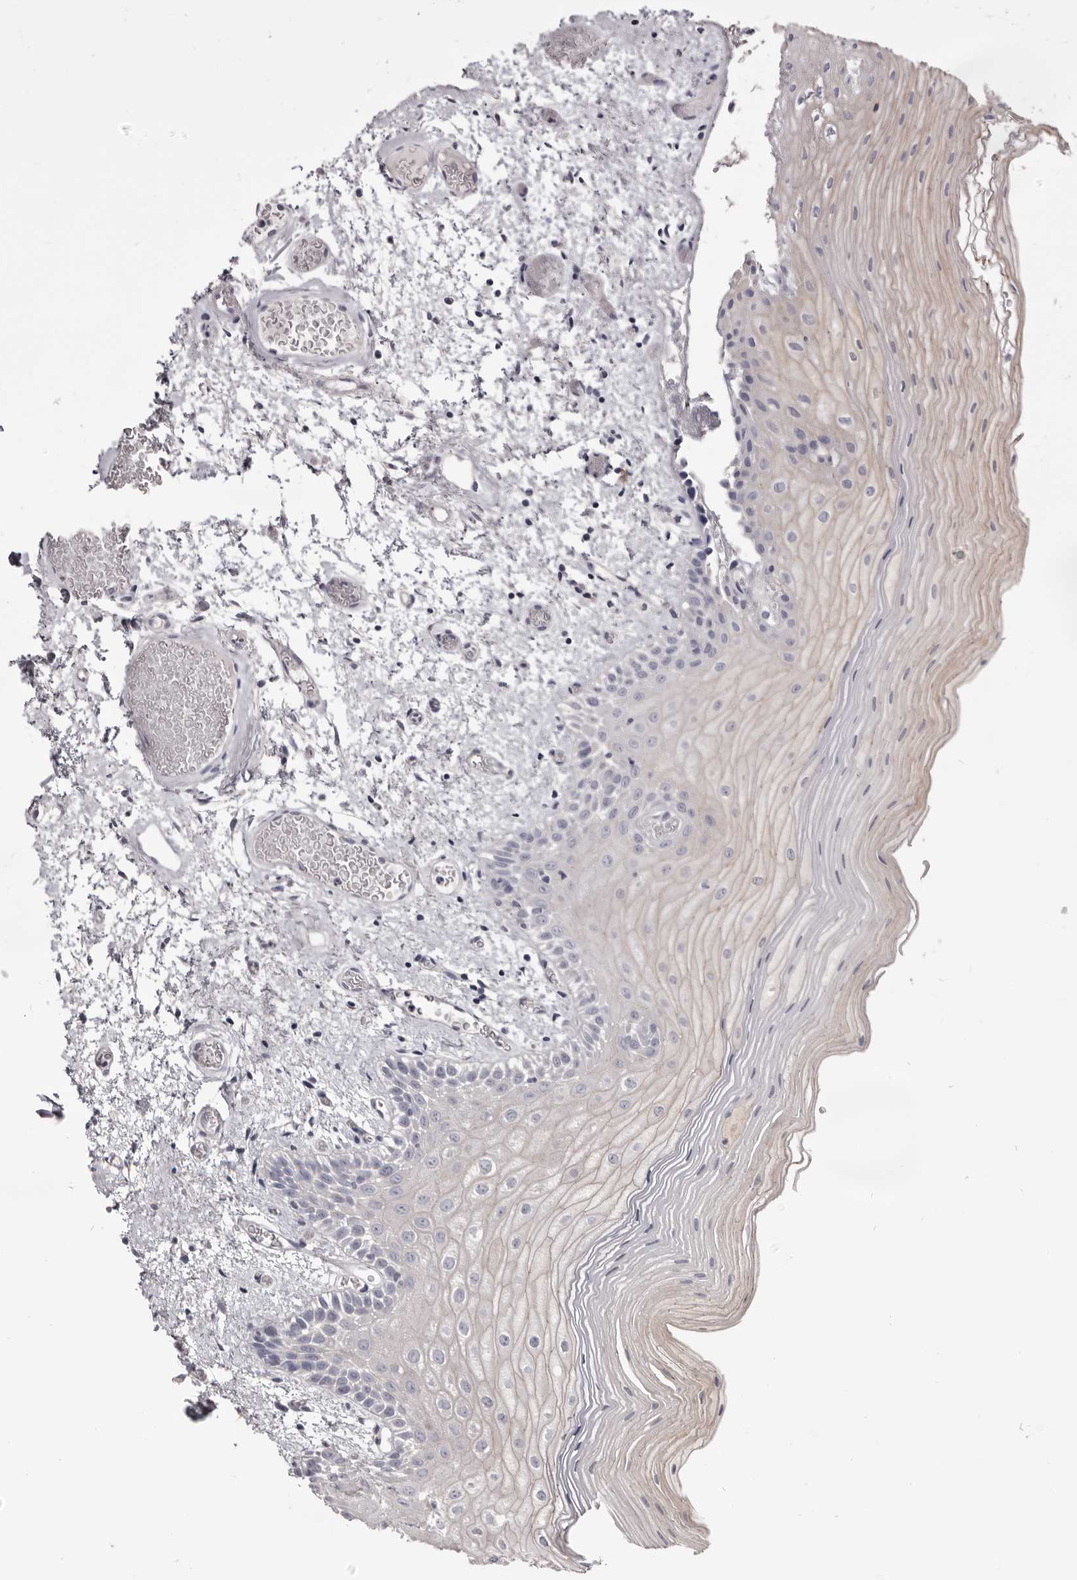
{"staining": {"intensity": "weak", "quantity": "<25%", "location": "cytoplasmic/membranous"}, "tissue": "oral mucosa", "cell_type": "Squamous epithelial cells", "image_type": "normal", "snomed": [{"axis": "morphology", "description": "Normal tissue, NOS"}, {"axis": "topography", "description": "Oral tissue"}], "caption": "Photomicrograph shows no protein positivity in squamous epithelial cells of benign oral mucosa. (IHC, brightfield microscopy, high magnification).", "gene": "CGN", "patient": {"sex": "male", "age": 52}}